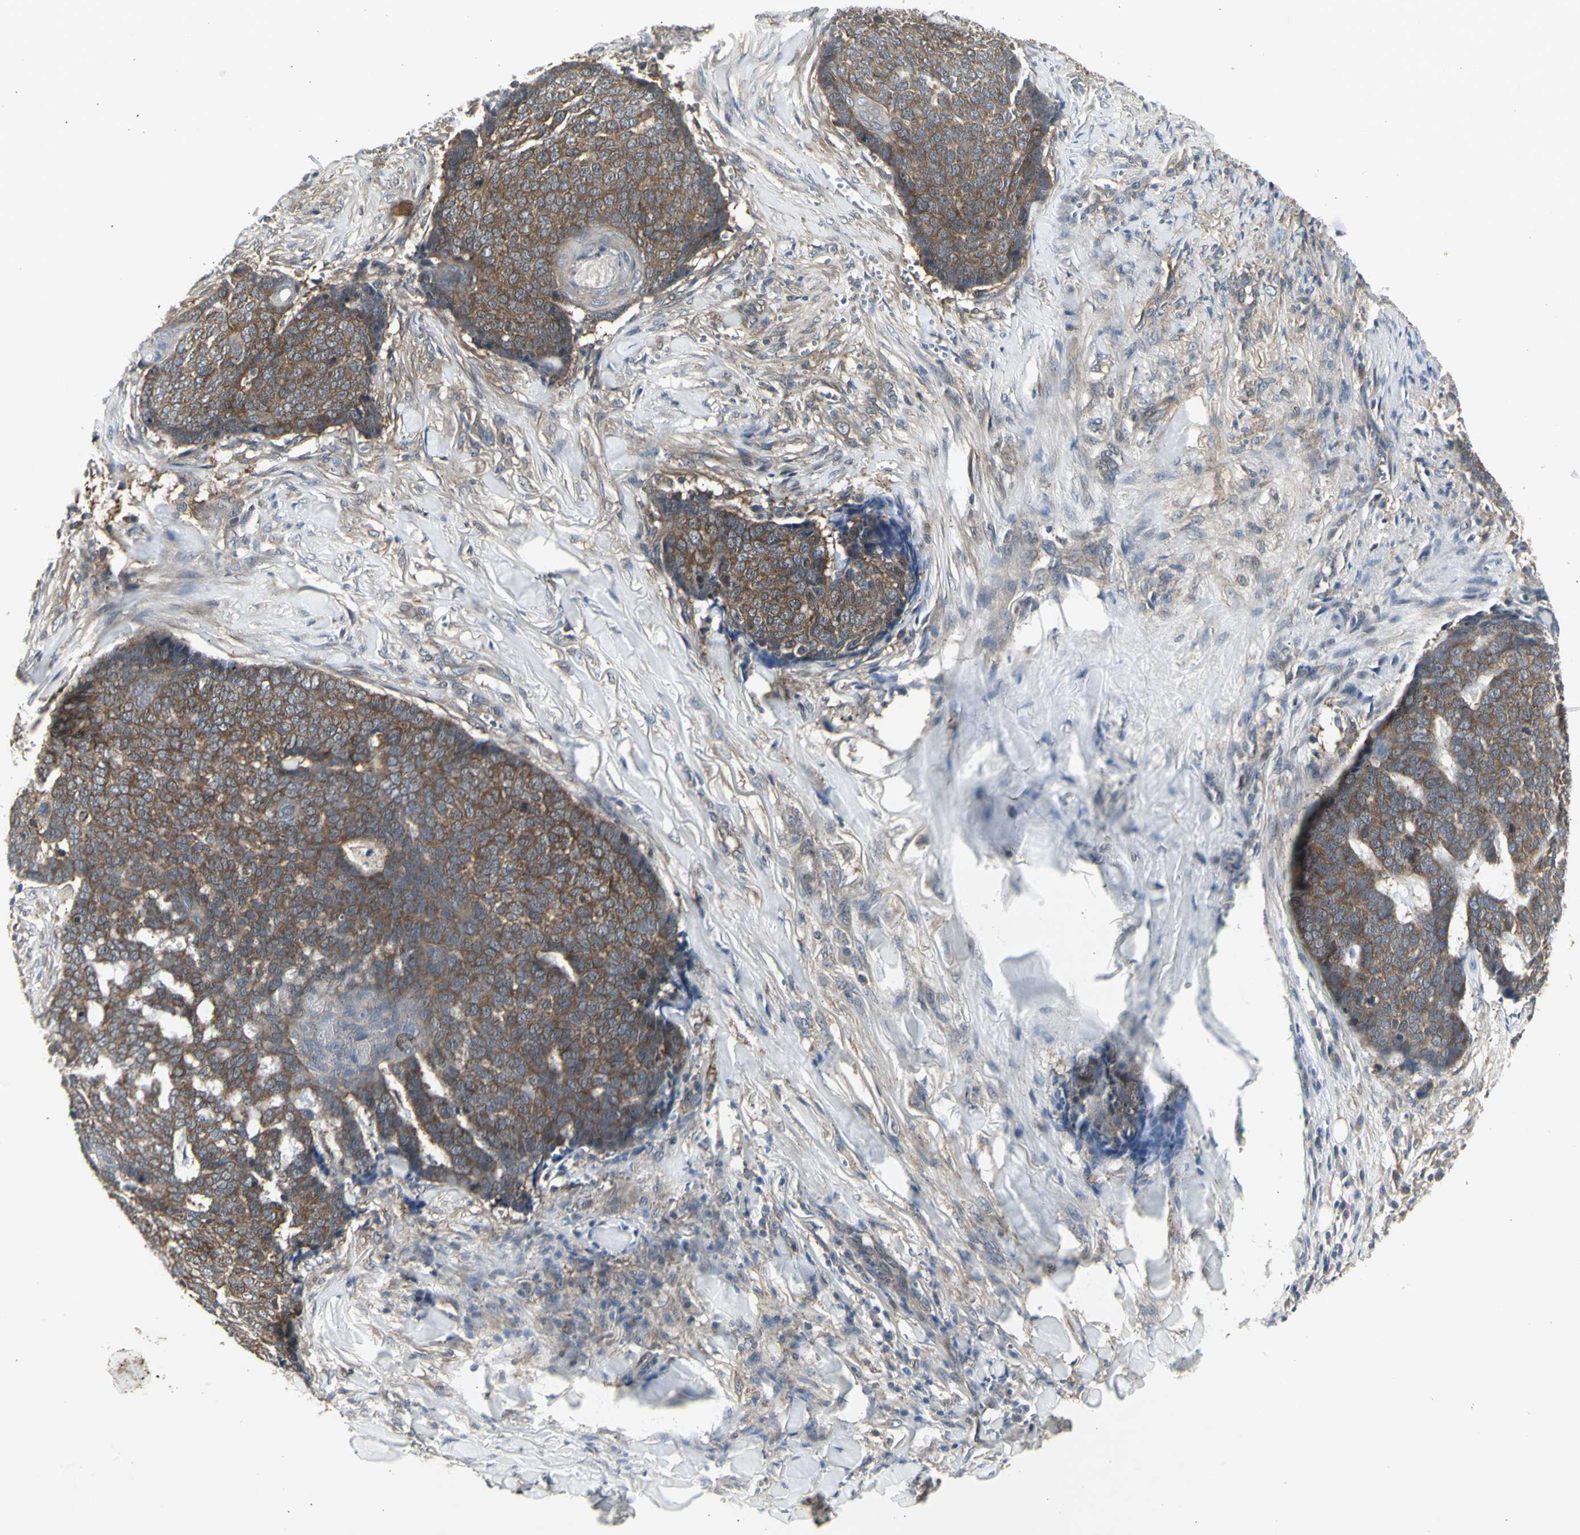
{"staining": {"intensity": "moderate", "quantity": ">75%", "location": "cytoplasmic/membranous"}, "tissue": "skin cancer", "cell_type": "Tumor cells", "image_type": "cancer", "snomed": [{"axis": "morphology", "description": "Basal cell carcinoma"}, {"axis": "topography", "description": "Skin"}], "caption": "A high-resolution photomicrograph shows IHC staining of basal cell carcinoma (skin), which reveals moderate cytoplasmic/membranous expression in about >75% of tumor cells. (DAB (3,3'-diaminobenzidine) IHC, brown staining for protein, blue staining for nuclei).", "gene": "CHURC1-FNTB", "patient": {"sex": "male", "age": 84}}